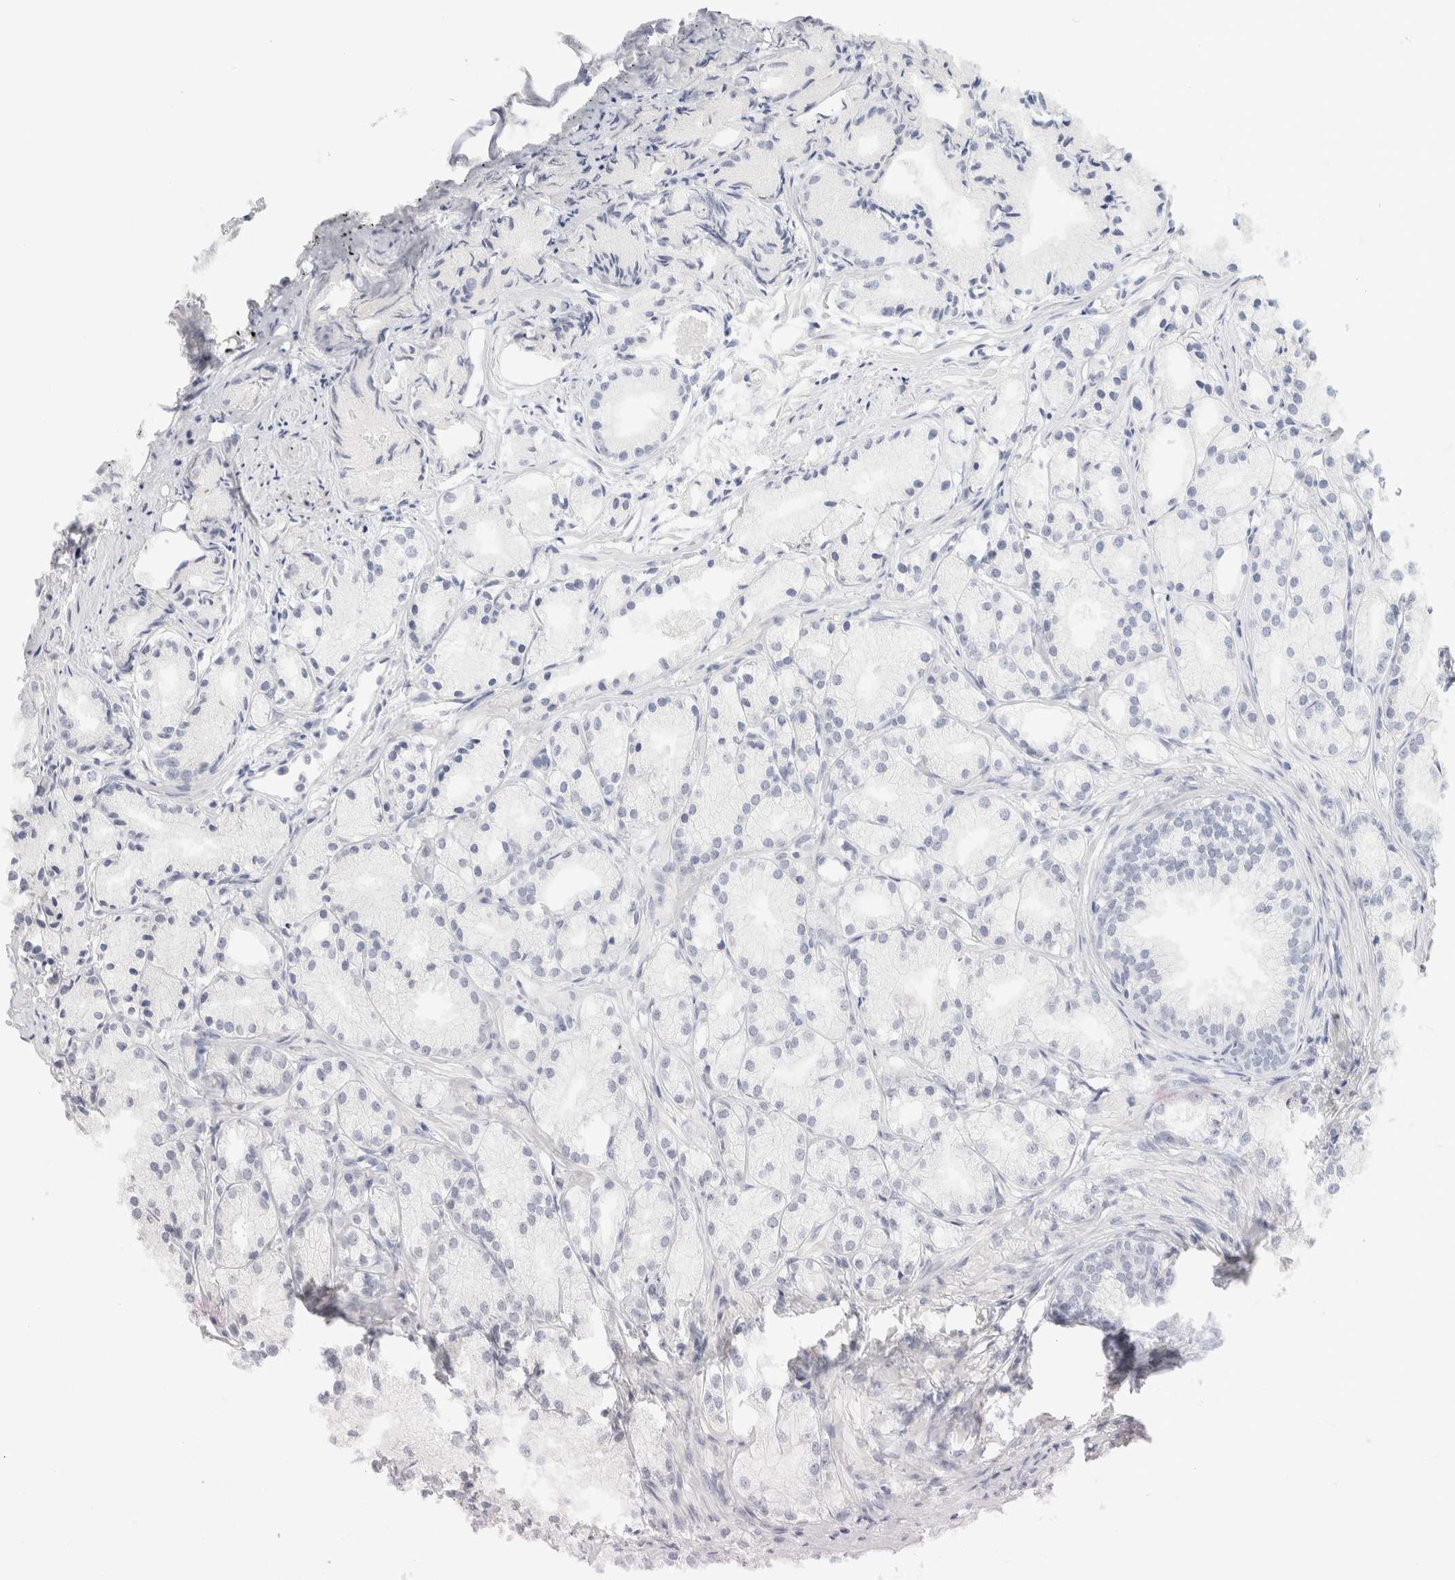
{"staining": {"intensity": "negative", "quantity": "none", "location": "none"}, "tissue": "prostate cancer", "cell_type": "Tumor cells", "image_type": "cancer", "snomed": [{"axis": "morphology", "description": "Adenocarcinoma, Low grade"}, {"axis": "topography", "description": "Prostate"}], "caption": "Tumor cells are negative for brown protein staining in prostate cancer (adenocarcinoma (low-grade)). (DAB immunohistochemistry (IHC), high magnification).", "gene": "CHRM4", "patient": {"sex": "male", "age": 72}}